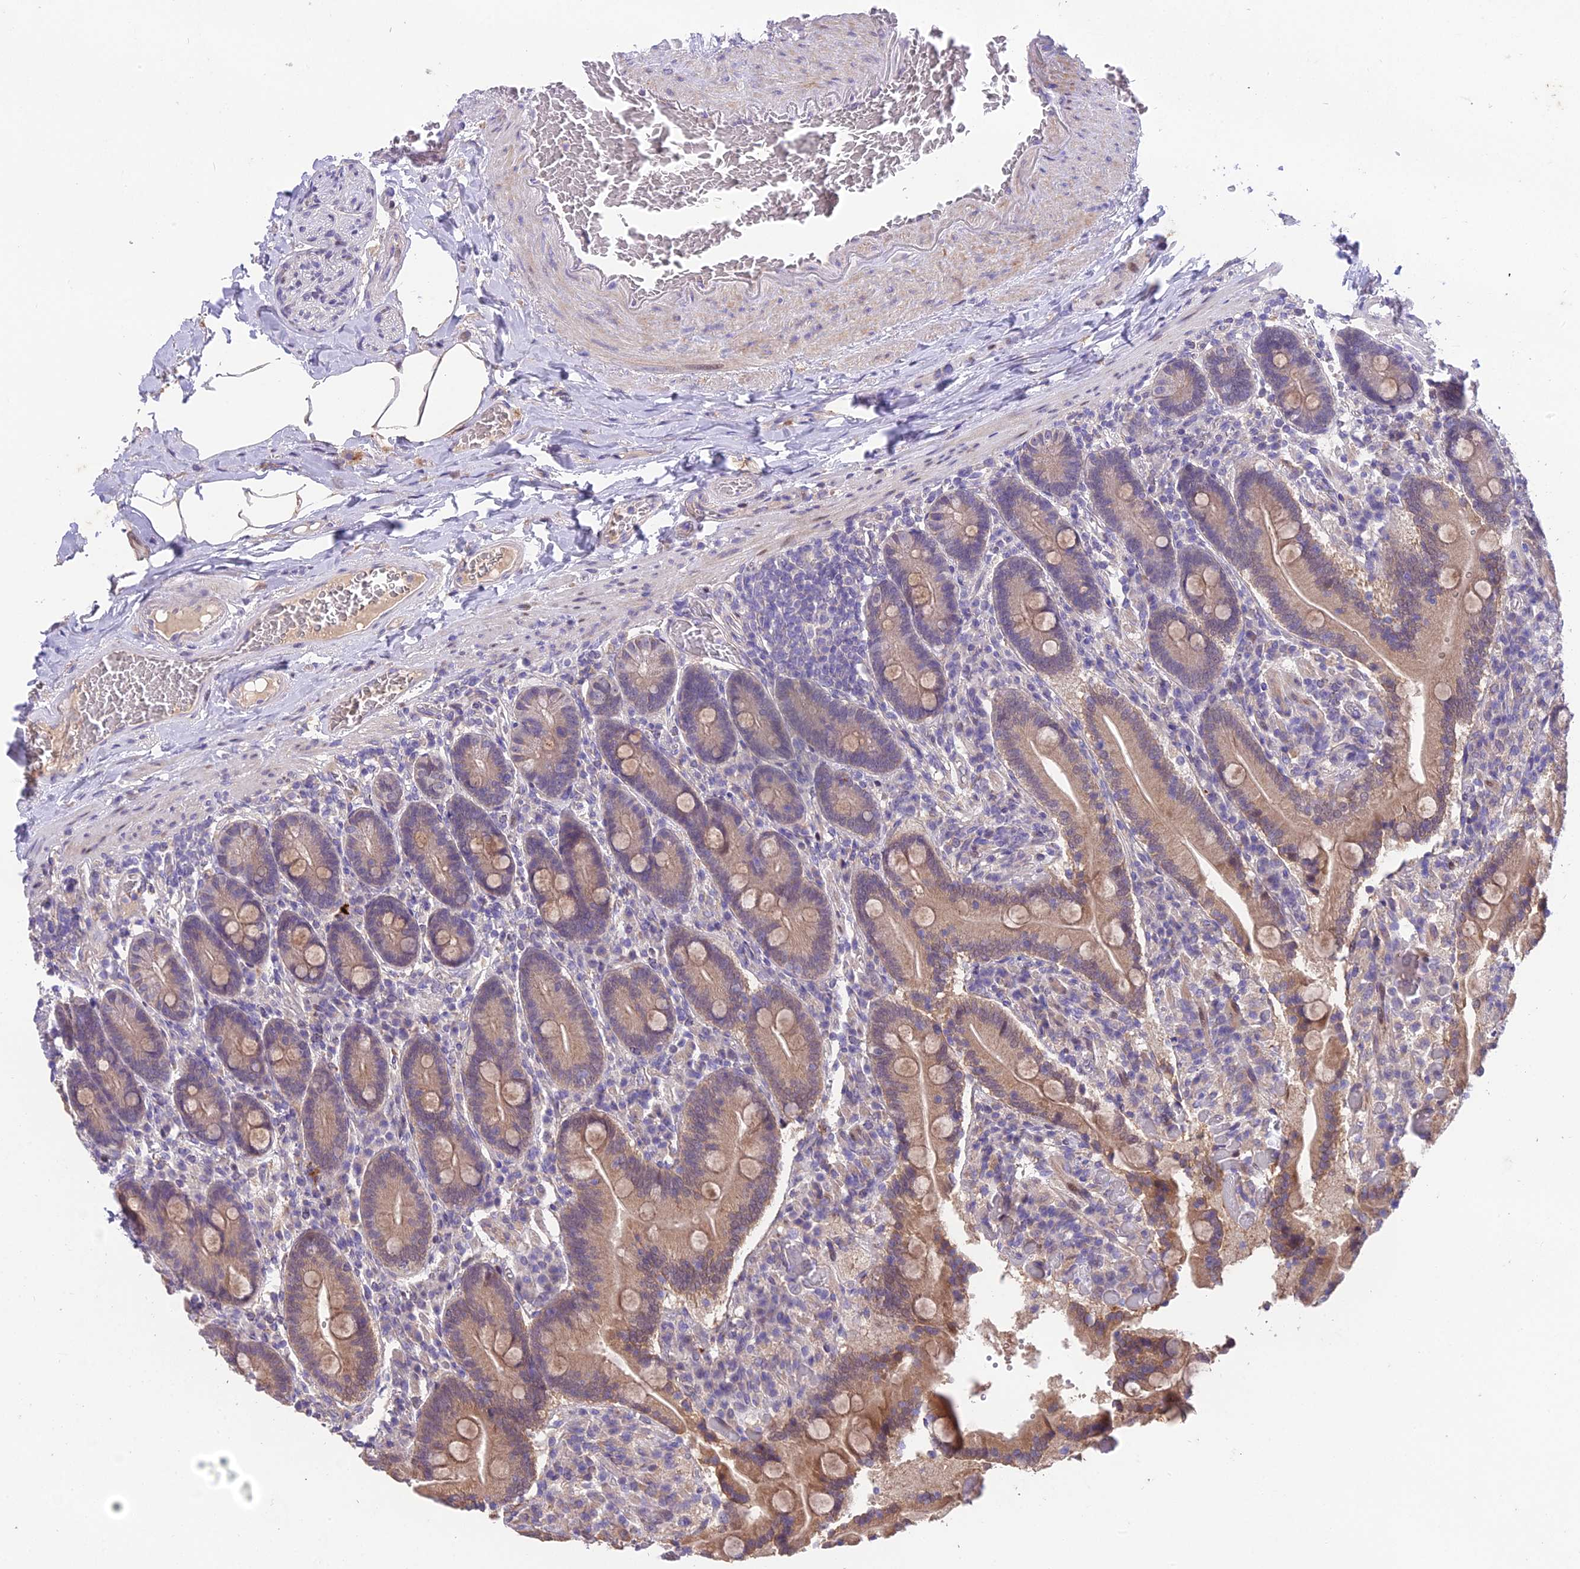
{"staining": {"intensity": "moderate", "quantity": ">75%", "location": "cytoplasmic/membranous"}, "tissue": "duodenum", "cell_type": "Glandular cells", "image_type": "normal", "snomed": [{"axis": "morphology", "description": "Normal tissue, NOS"}, {"axis": "topography", "description": "Duodenum"}], "caption": "Immunohistochemistry (IHC) of normal duodenum reveals medium levels of moderate cytoplasmic/membranous positivity in approximately >75% of glandular cells.", "gene": "PUS10", "patient": {"sex": "female", "age": 62}}